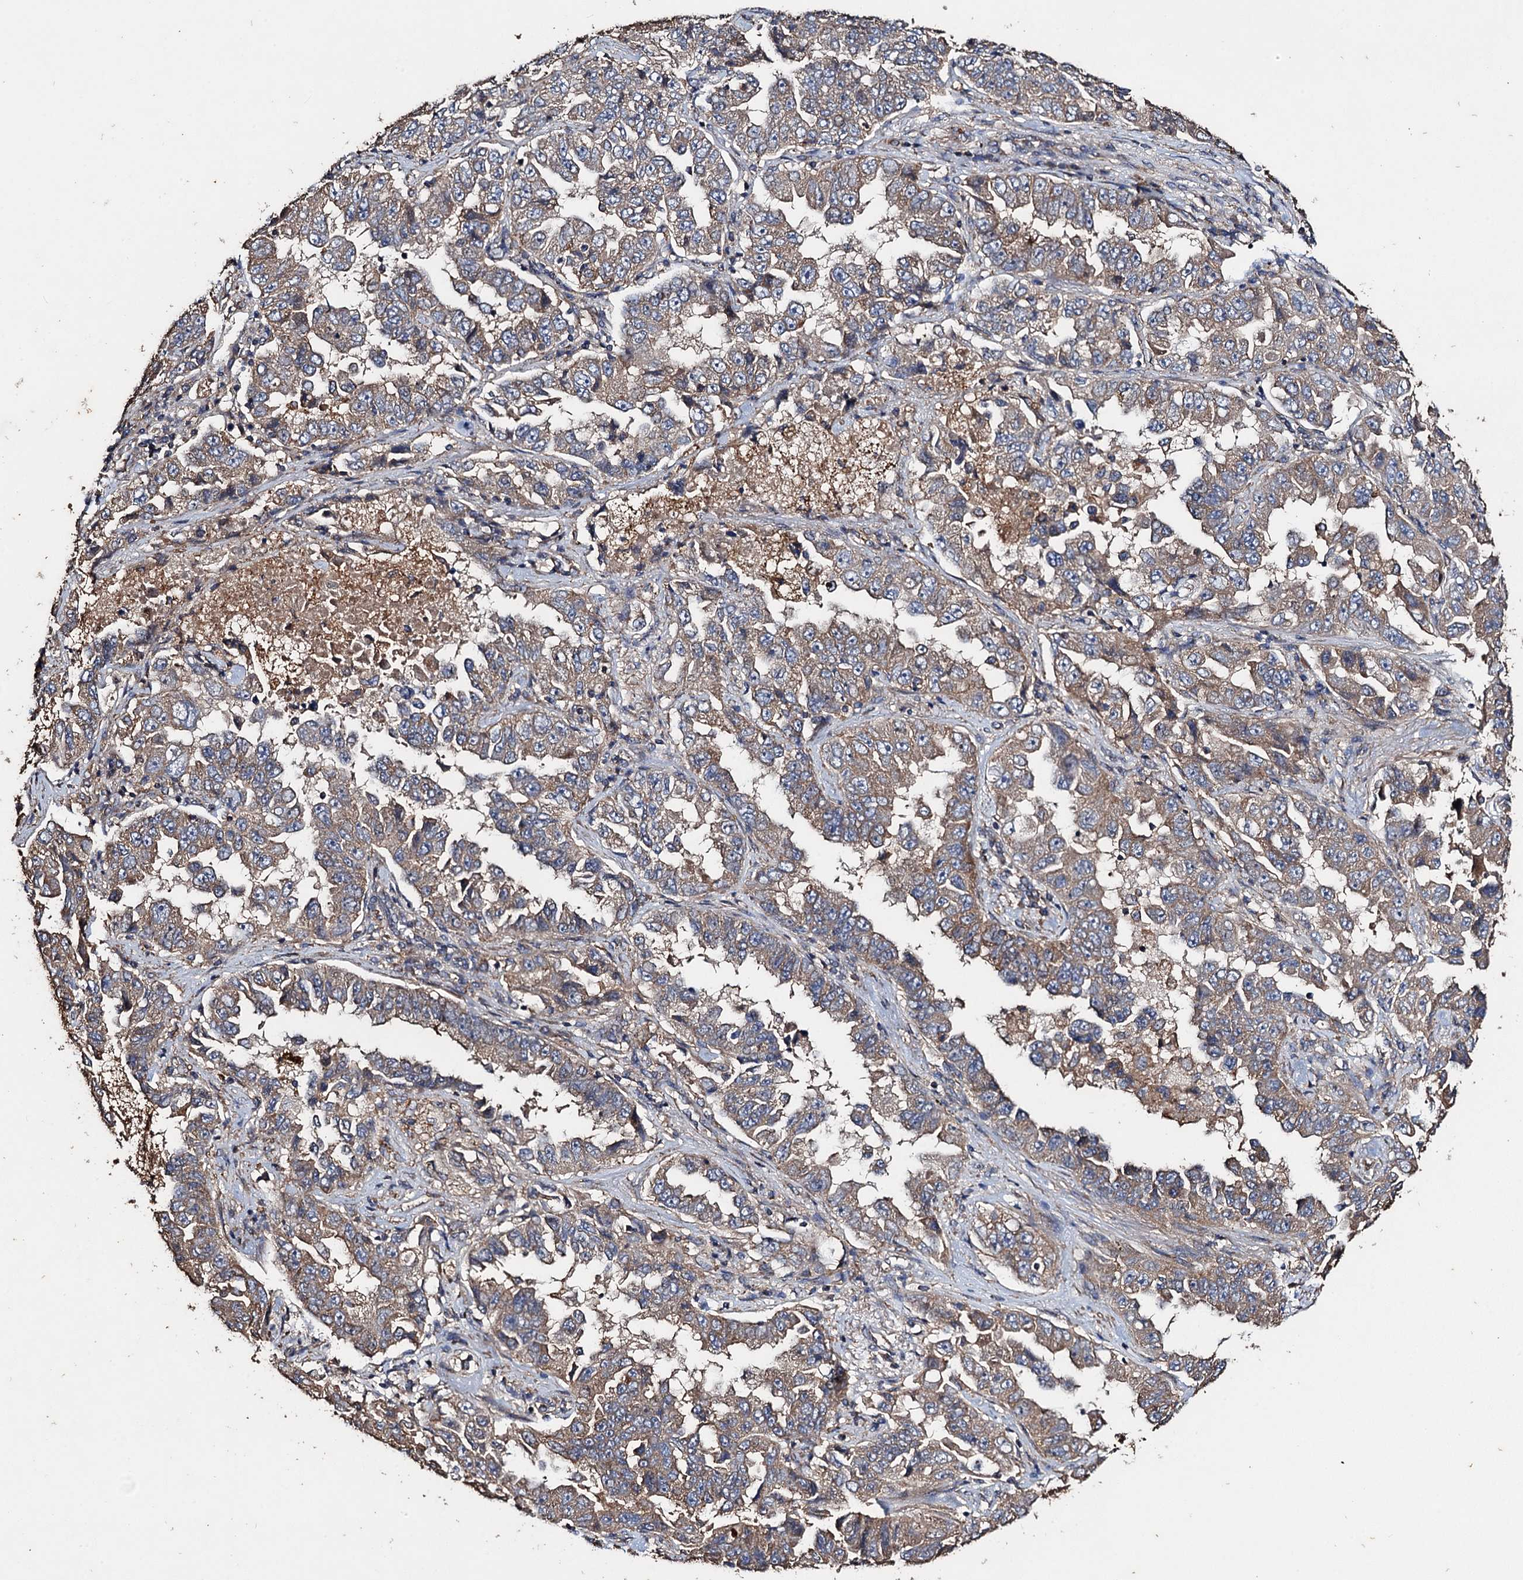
{"staining": {"intensity": "weak", "quantity": ">75%", "location": "cytoplasmic/membranous"}, "tissue": "lung cancer", "cell_type": "Tumor cells", "image_type": "cancer", "snomed": [{"axis": "morphology", "description": "Adenocarcinoma, NOS"}, {"axis": "topography", "description": "Lung"}], "caption": "Human lung cancer stained for a protein (brown) displays weak cytoplasmic/membranous positive staining in about >75% of tumor cells.", "gene": "SCUBE3", "patient": {"sex": "female", "age": 51}}